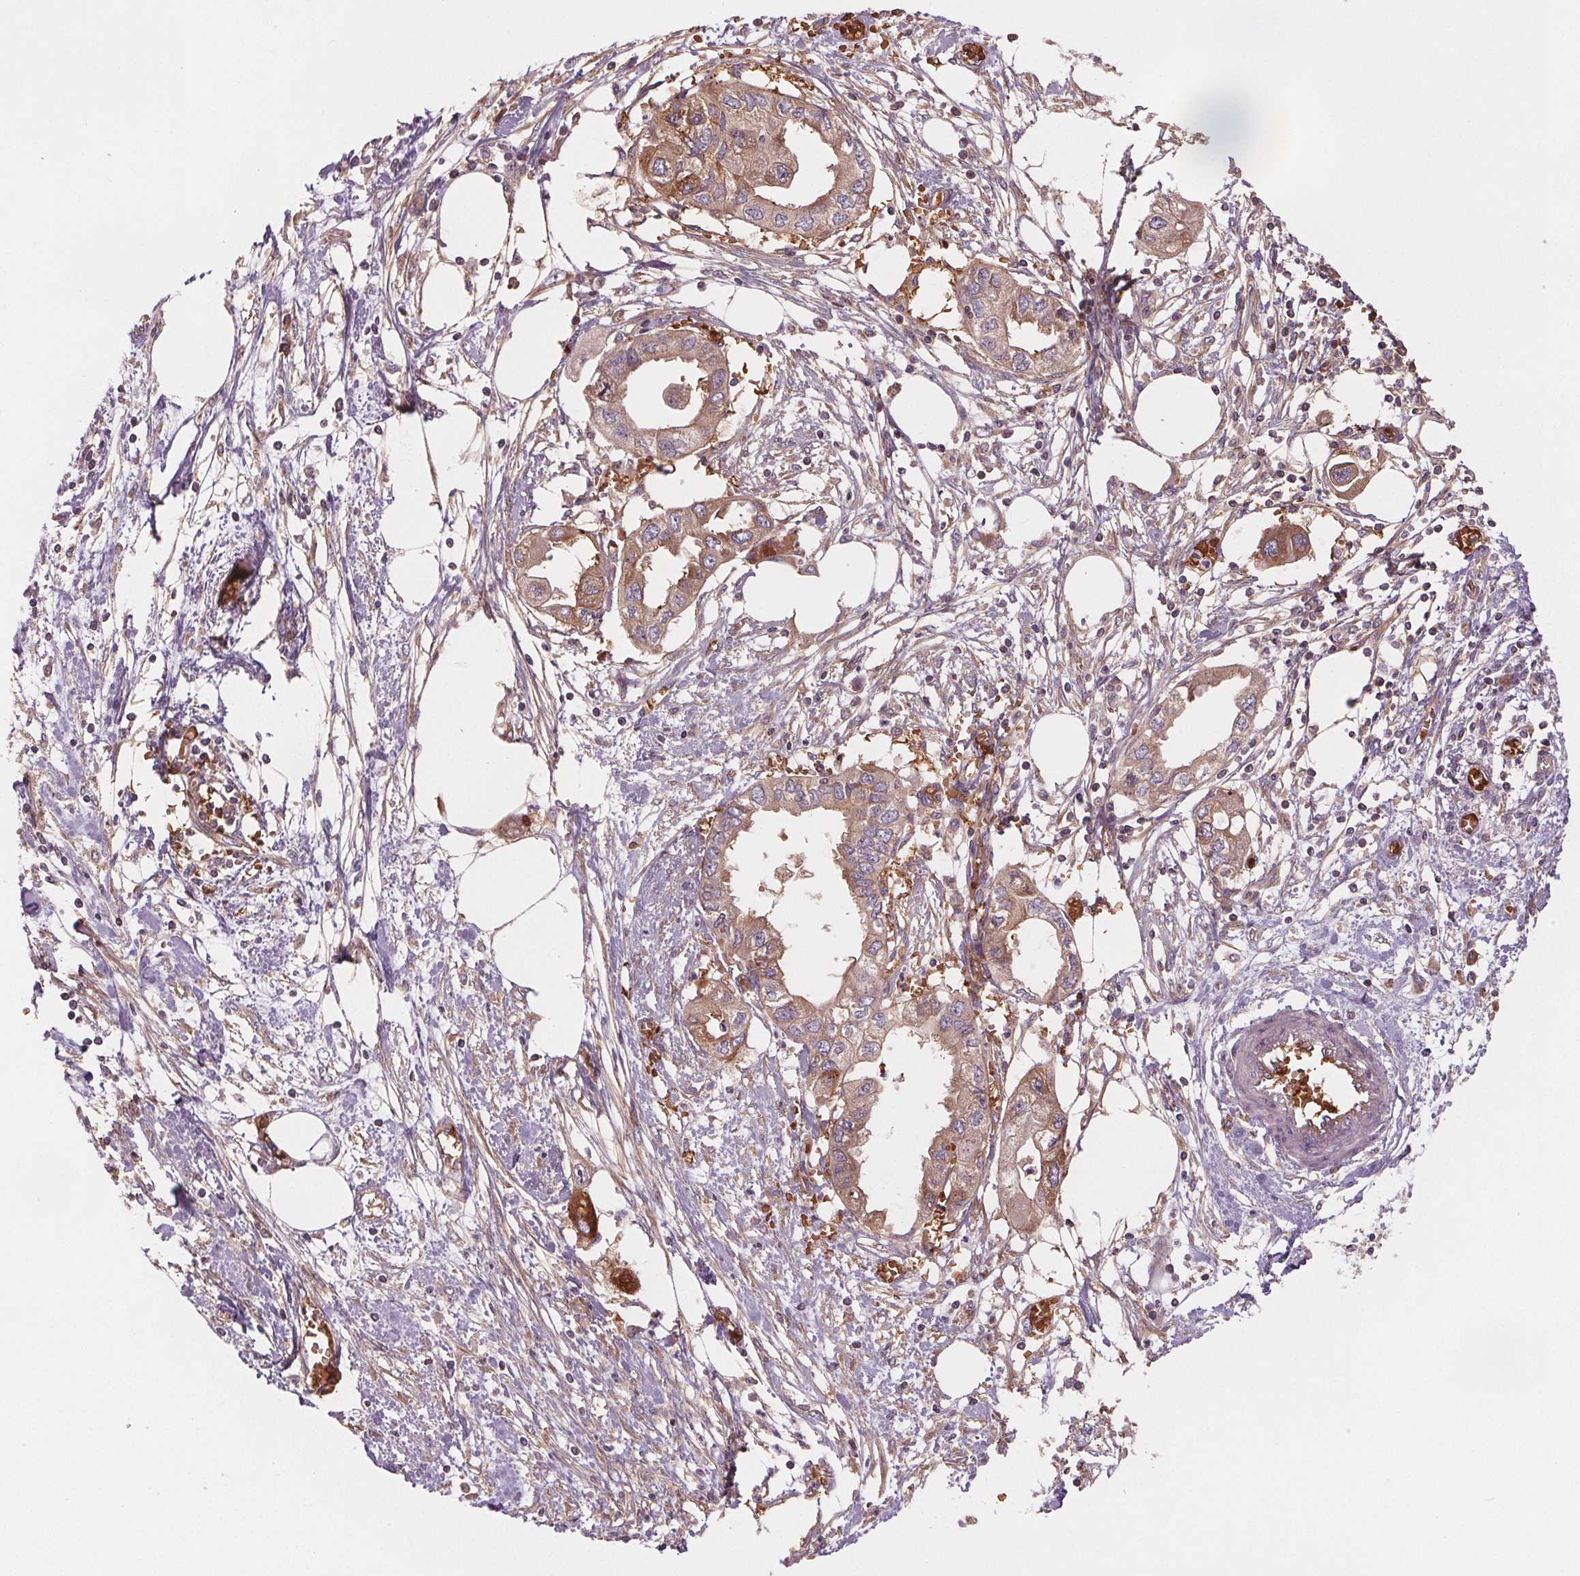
{"staining": {"intensity": "moderate", "quantity": ">75%", "location": "cytoplasmic/membranous"}, "tissue": "endometrial cancer", "cell_type": "Tumor cells", "image_type": "cancer", "snomed": [{"axis": "morphology", "description": "Adenocarcinoma, NOS"}, {"axis": "morphology", "description": "Adenocarcinoma, metastatic, NOS"}, {"axis": "topography", "description": "Adipose tissue"}, {"axis": "topography", "description": "Endometrium"}], "caption": "Protein staining of endometrial cancer (metastatic adenocarcinoma) tissue reveals moderate cytoplasmic/membranous expression in approximately >75% of tumor cells. The staining is performed using DAB brown chromogen to label protein expression. The nuclei are counter-stained blue using hematoxylin.", "gene": "EIF3D", "patient": {"sex": "female", "age": 67}}